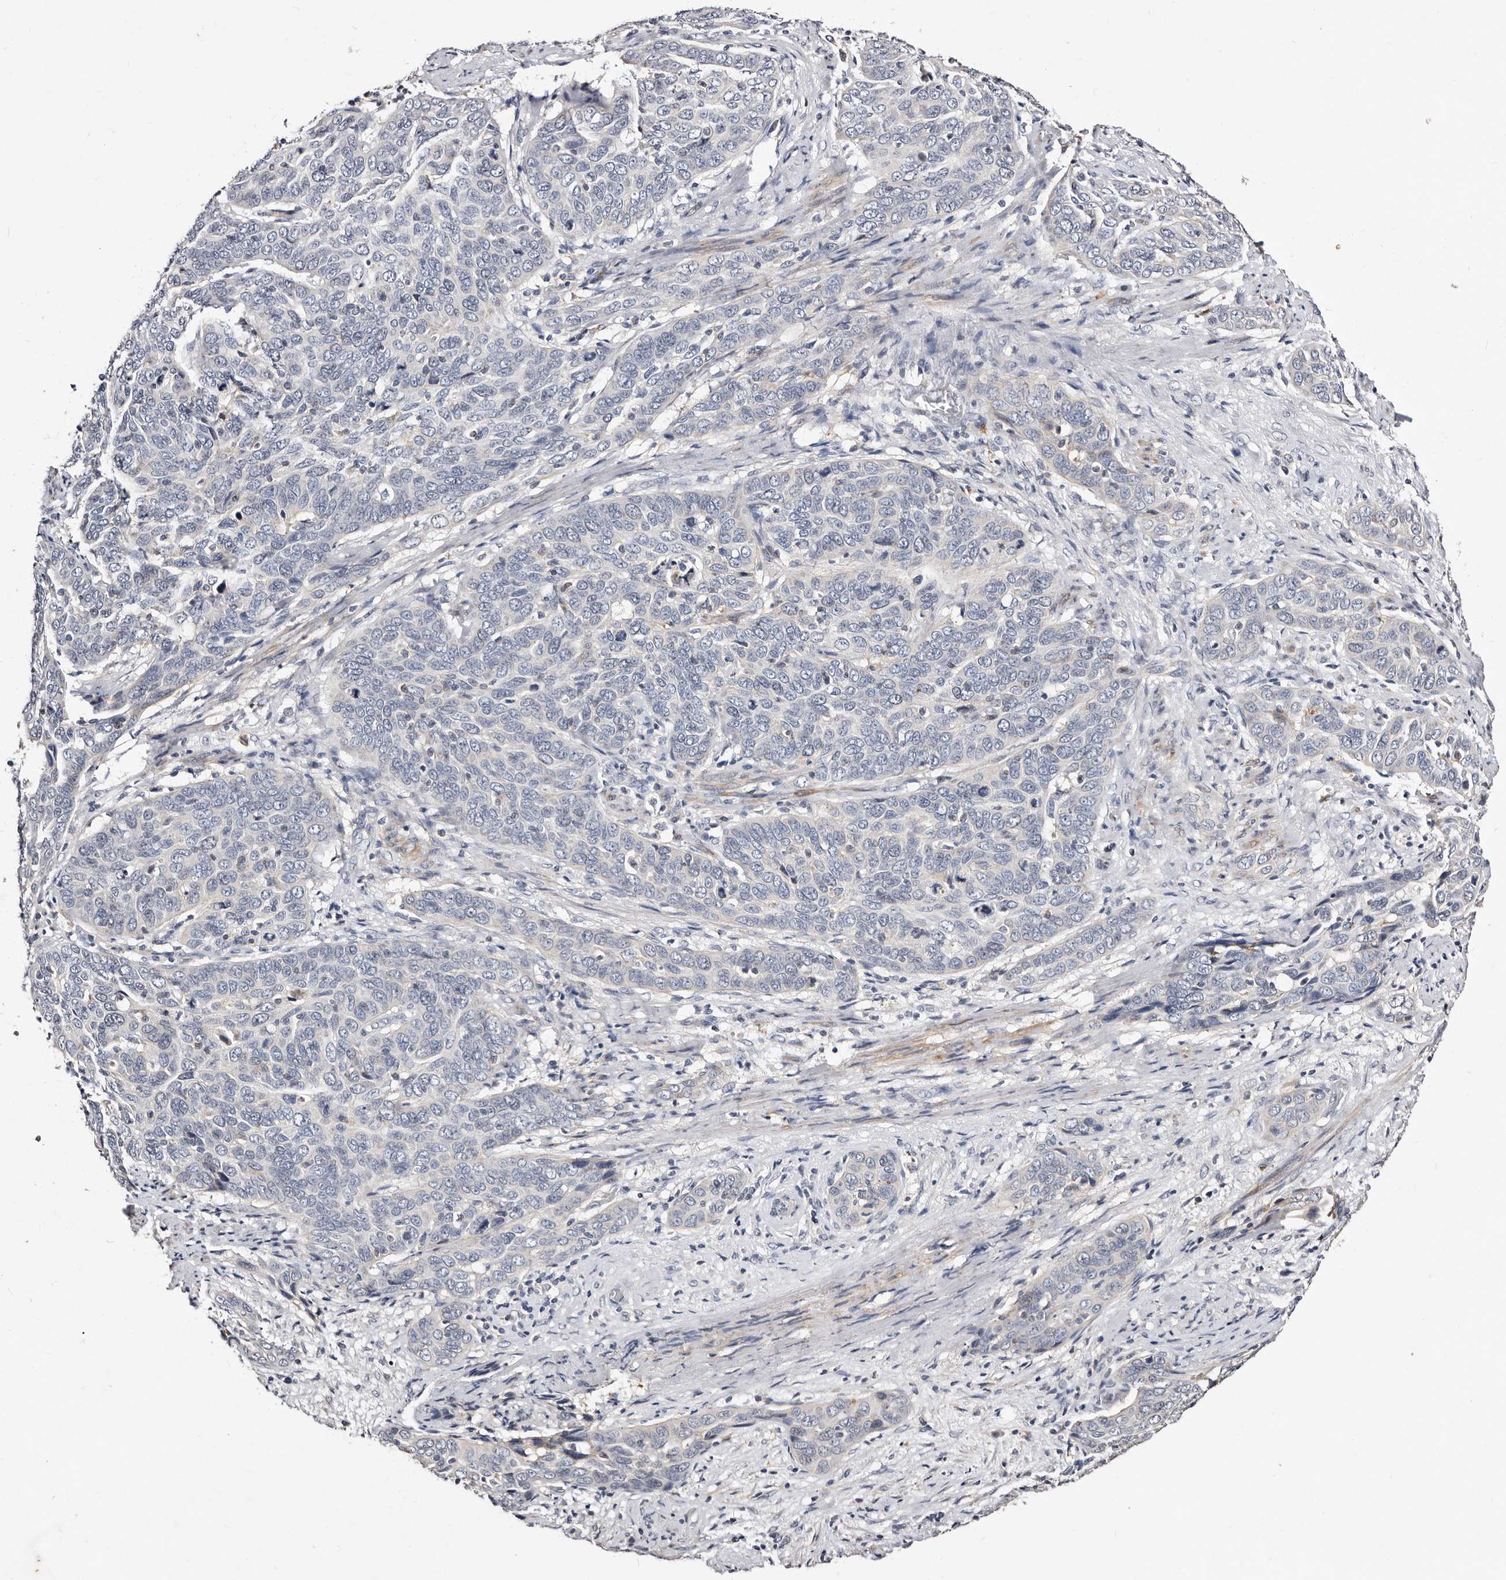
{"staining": {"intensity": "negative", "quantity": "none", "location": "none"}, "tissue": "cervical cancer", "cell_type": "Tumor cells", "image_type": "cancer", "snomed": [{"axis": "morphology", "description": "Squamous cell carcinoma, NOS"}, {"axis": "topography", "description": "Cervix"}], "caption": "This is an immunohistochemistry (IHC) histopathology image of squamous cell carcinoma (cervical). There is no staining in tumor cells.", "gene": "MRPS33", "patient": {"sex": "female", "age": 60}}